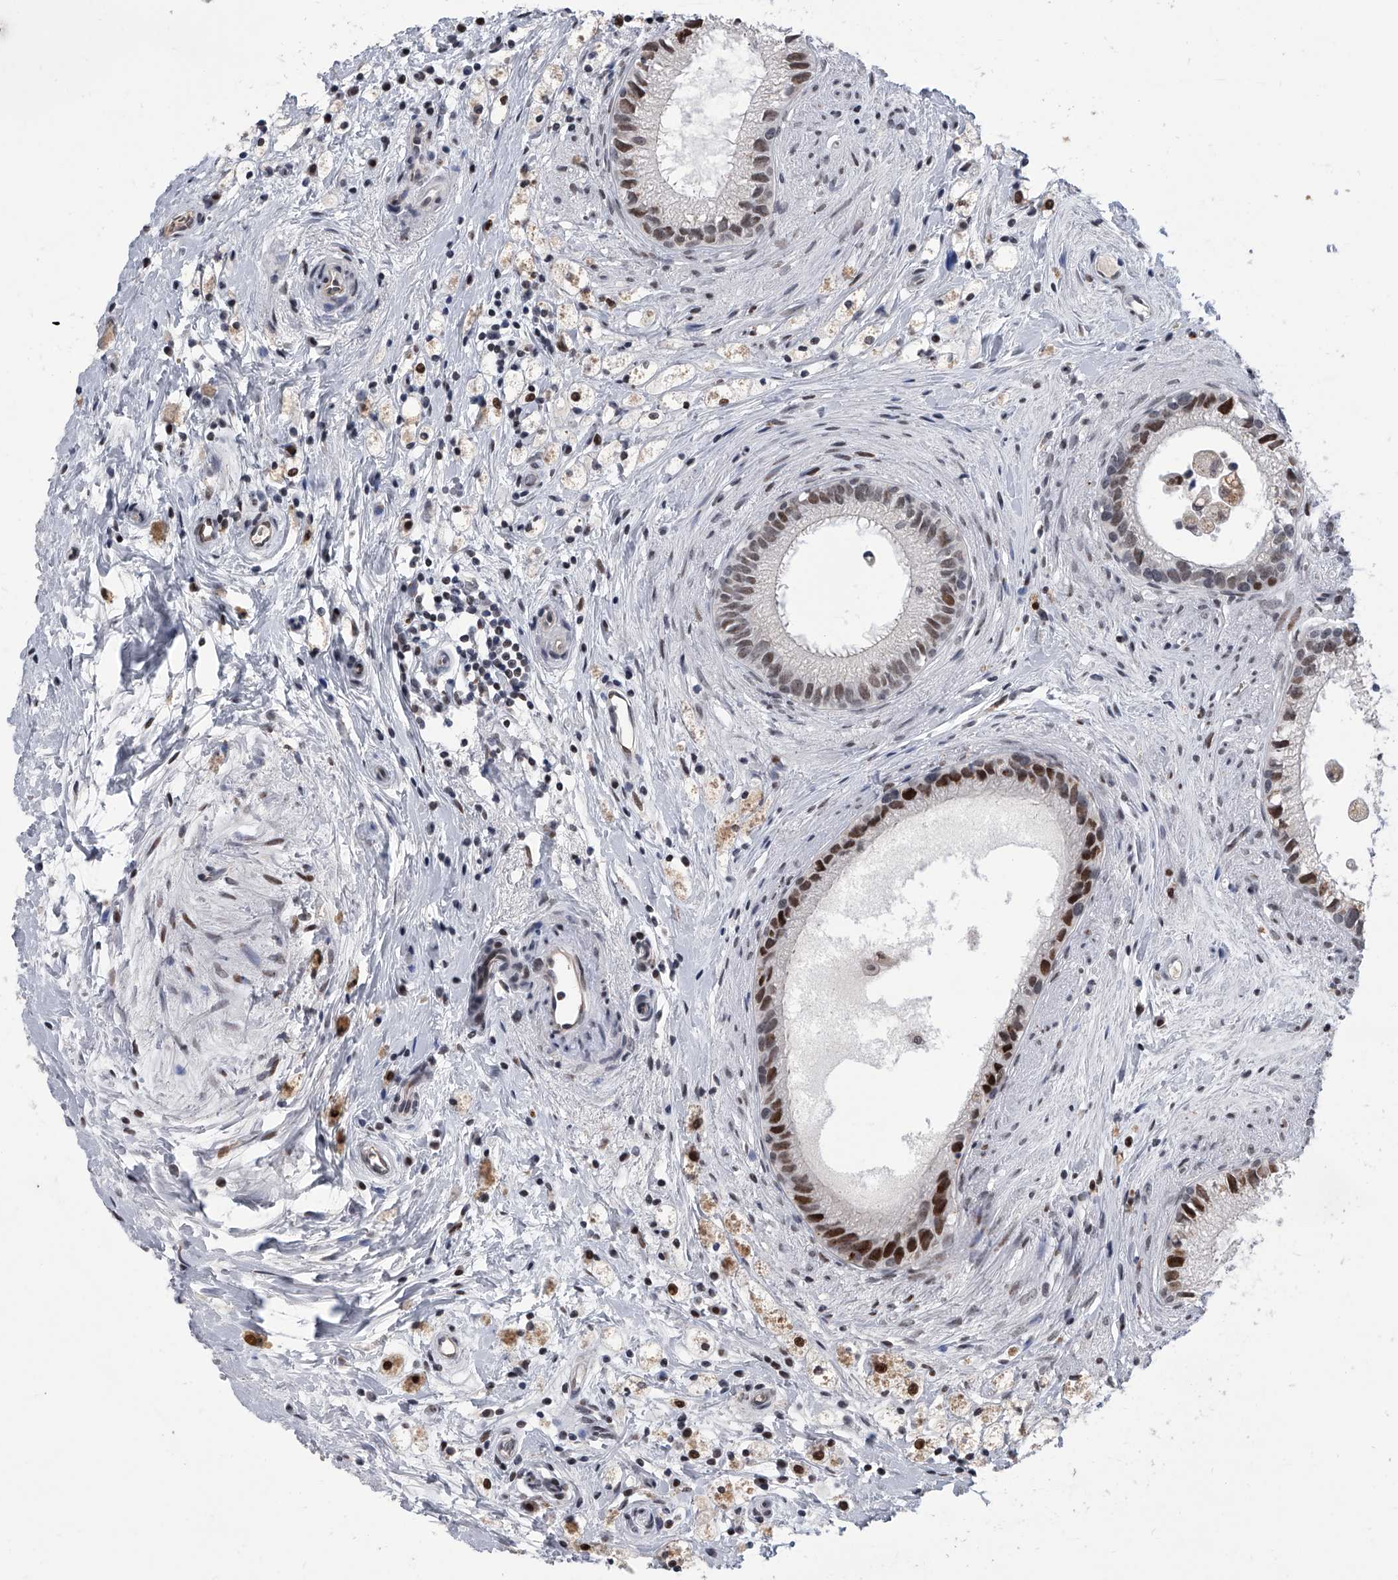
{"staining": {"intensity": "weak", "quantity": ">75%", "location": "nuclear"}, "tissue": "epididymis", "cell_type": "Glandular cells", "image_type": "normal", "snomed": [{"axis": "morphology", "description": "Normal tissue, NOS"}, {"axis": "topography", "description": "Epididymis"}], "caption": "Immunohistochemical staining of benign epididymis exhibits weak nuclear protein expression in approximately >75% of glandular cells.", "gene": "ZNF426", "patient": {"sex": "male", "age": 80}}